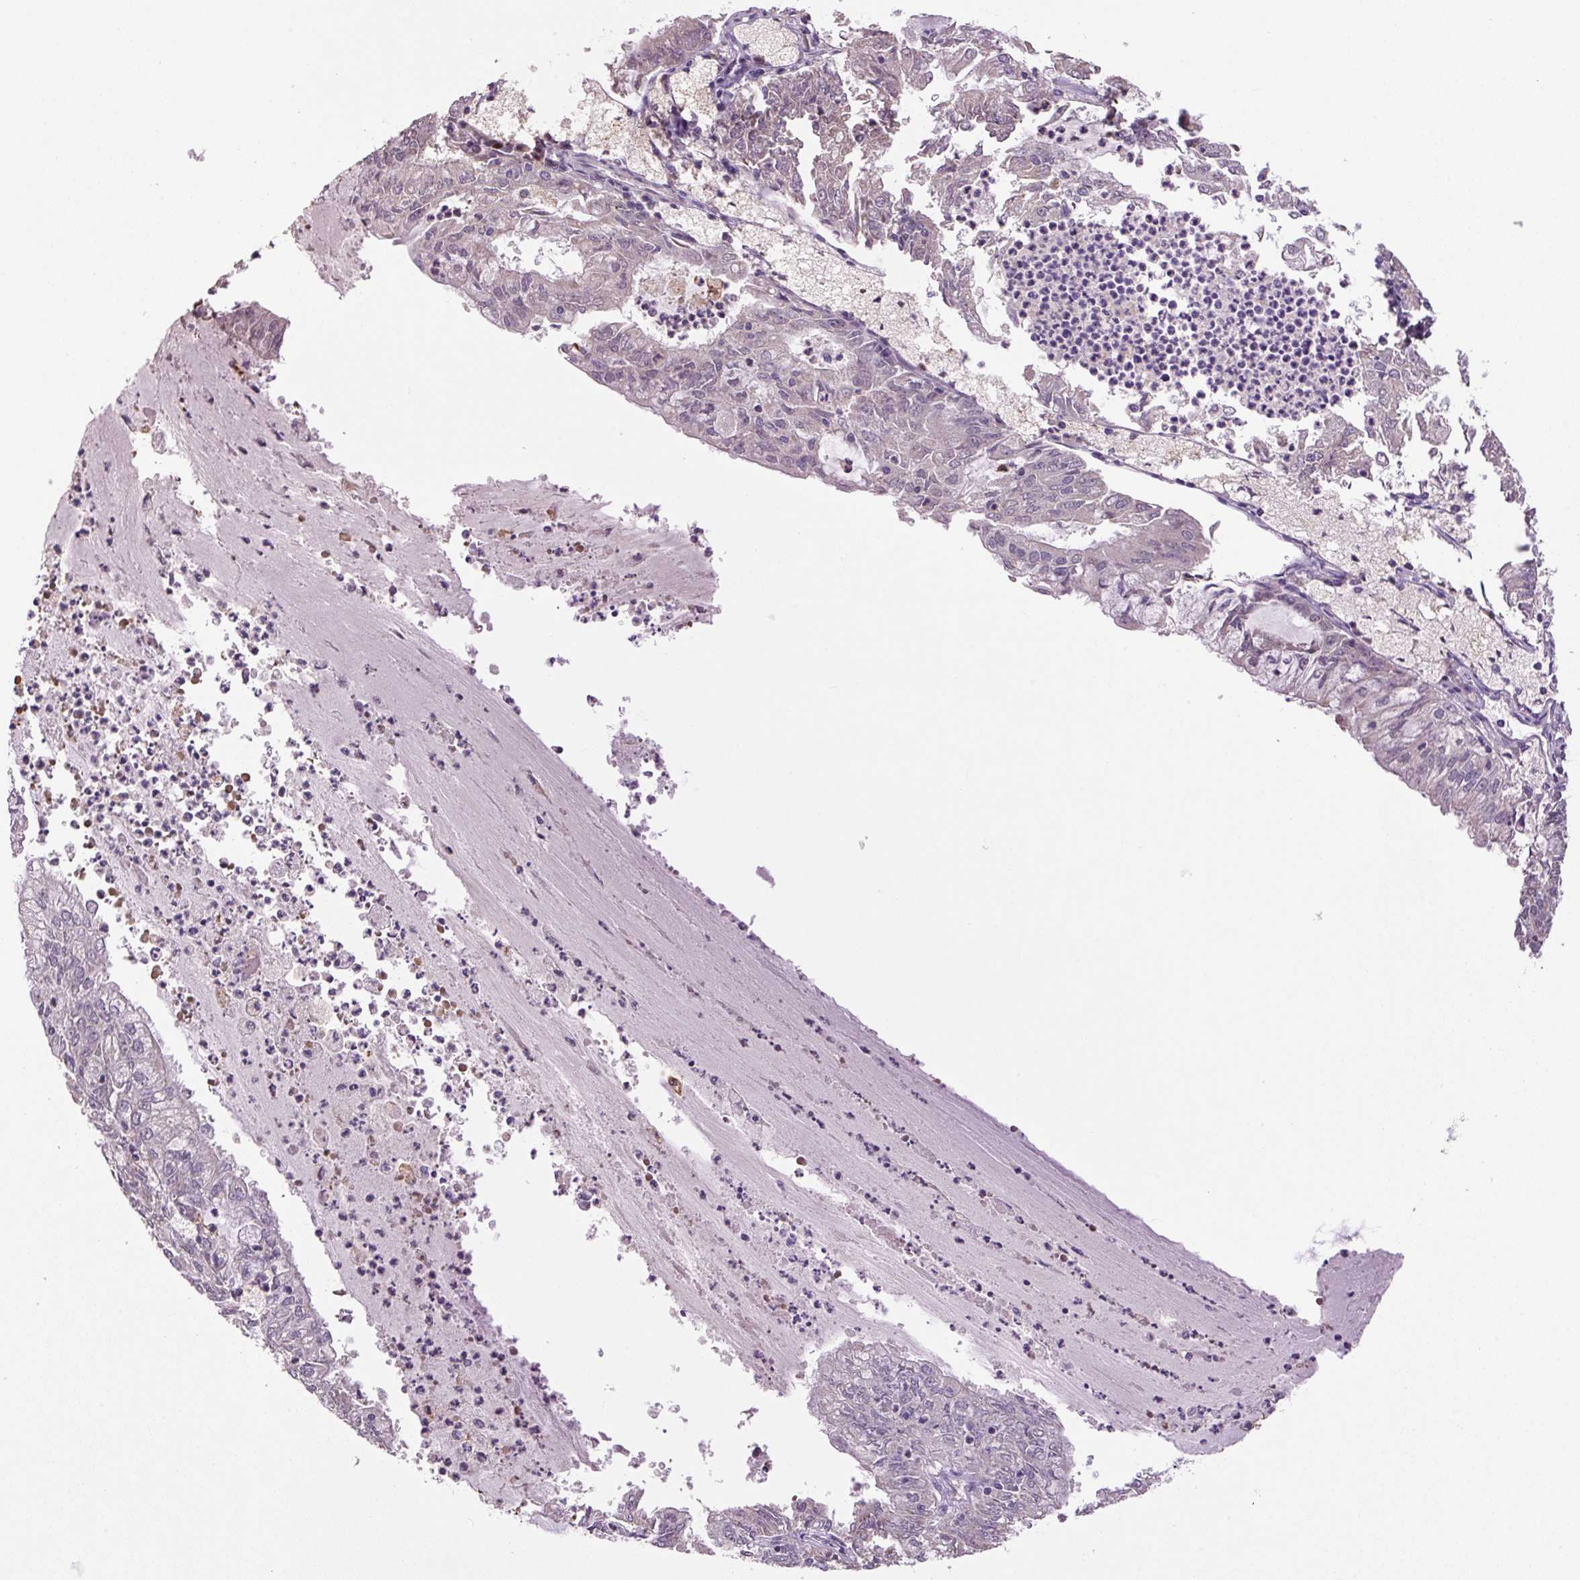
{"staining": {"intensity": "negative", "quantity": "none", "location": "none"}, "tissue": "endometrial cancer", "cell_type": "Tumor cells", "image_type": "cancer", "snomed": [{"axis": "morphology", "description": "Adenocarcinoma, NOS"}, {"axis": "topography", "description": "Endometrium"}], "caption": "Protein analysis of endometrial adenocarcinoma exhibits no significant staining in tumor cells. (DAB (3,3'-diaminobenzidine) immunohistochemistry (IHC), high magnification).", "gene": "SGF29", "patient": {"sex": "female", "age": 57}}